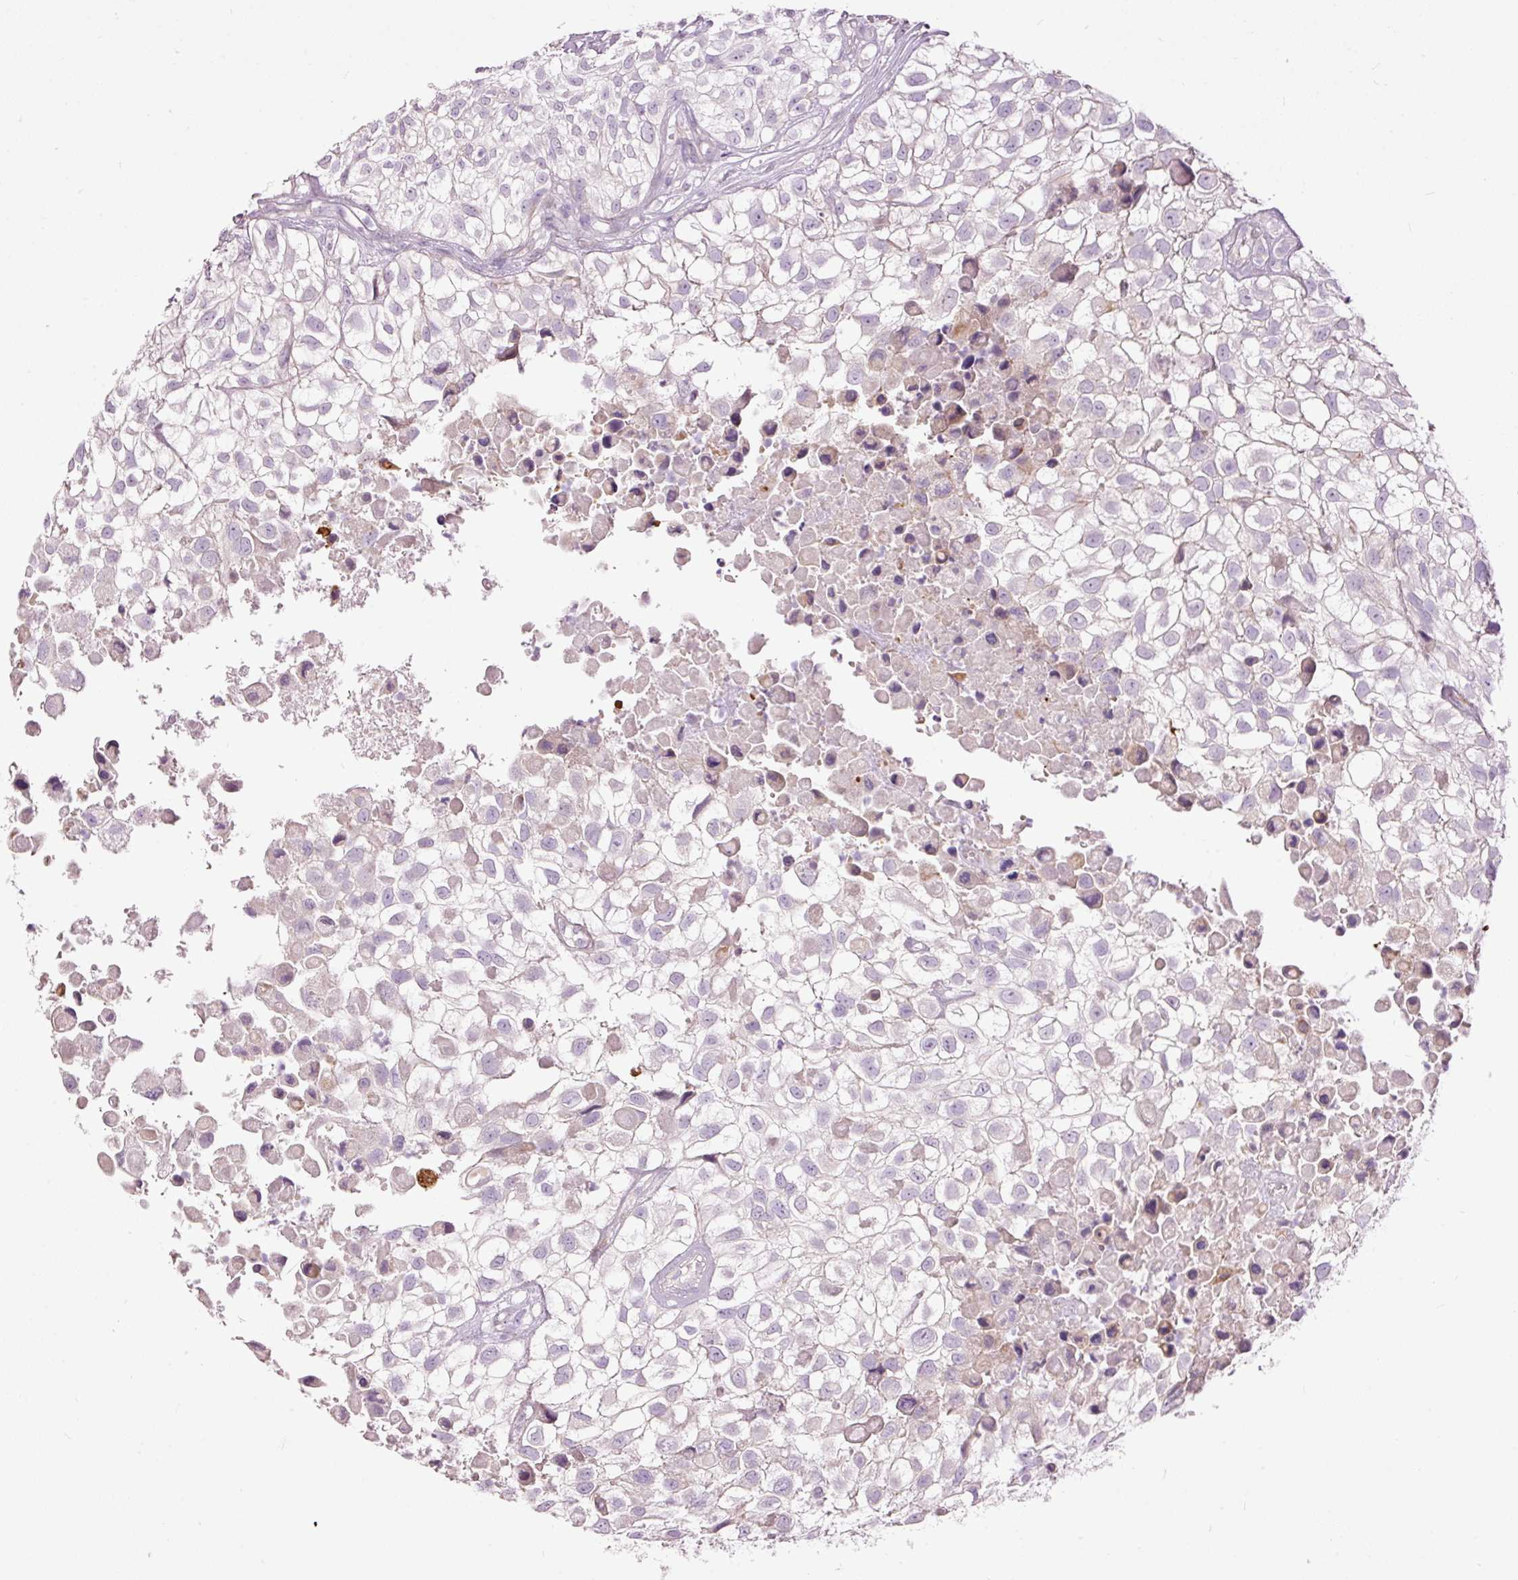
{"staining": {"intensity": "negative", "quantity": "none", "location": "none"}, "tissue": "urothelial cancer", "cell_type": "Tumor cells", "image_type": "cancer", "snomed": [{"axis": "morphology", "description": "Urothelial carcinoma, High grade"}, {"axis": "topography", "description": "Urinary bladder"}], "caption": "Immunohistochemical staining of human urothelial carcinoma (high-grade) reveals no significant expression in tumor cells.", "gene": "FCRL4", "patient": {"sex": "male", "age": 56}}